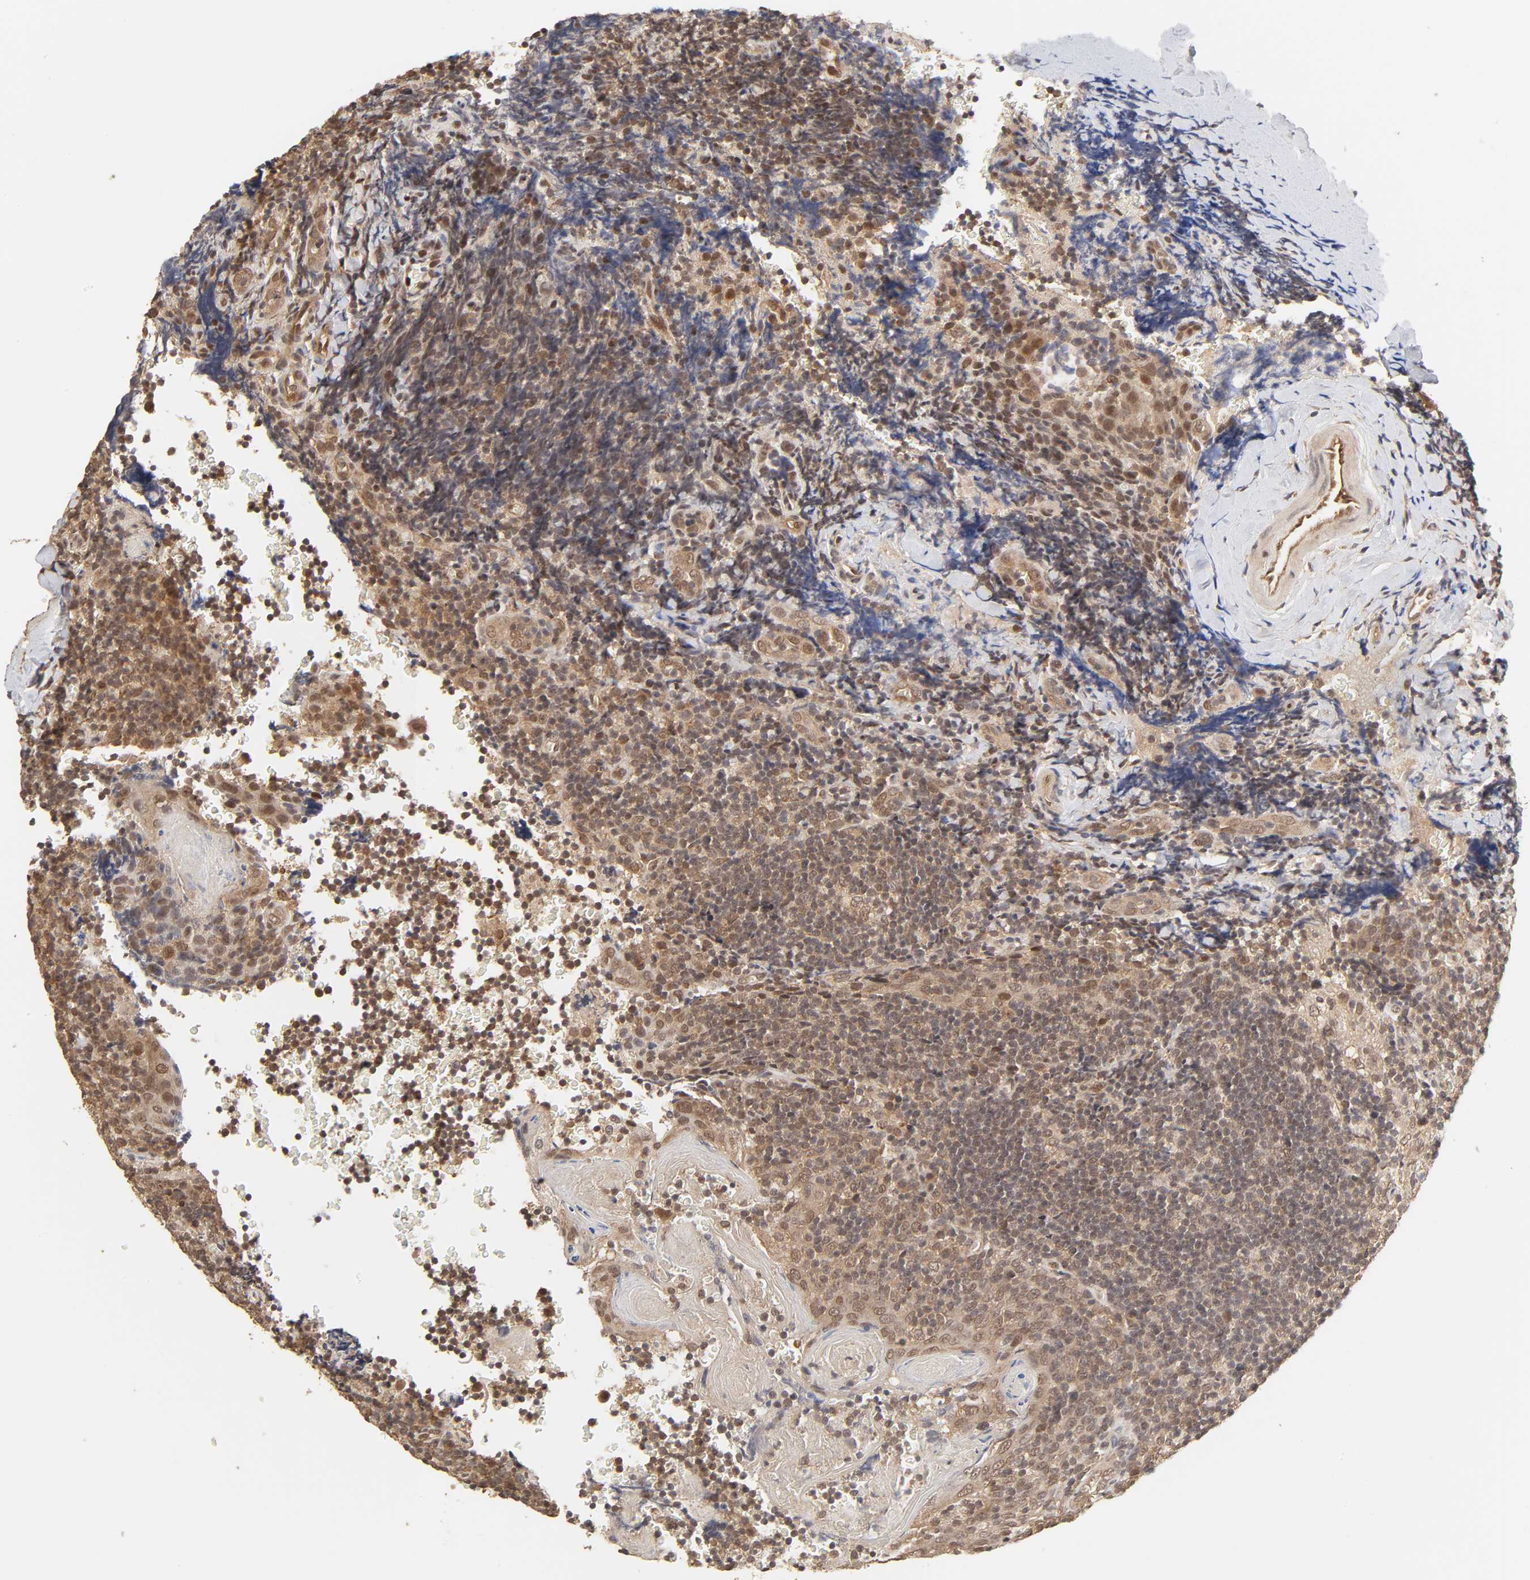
{"staining": {"intensity": "moderate", "quantity": ">75%", "location": "cytoplasmic/membranous"}, "tissue": "tonsil", "cell_type": "Germinal center cells", "image_type": "normal", "snomed": [{"axis": "morphology", "description": "Normal tissue, NOS"}, {"axis": "topography", "description": "Tonsil"}], "caption": "Immunohistochemistry of normal tonsil reveals medium levels of moderate cytoplasmic/membranous staining in about >75% of germinal center cells. The protein of interest is stained brown, and the nuclei are stained in blue (DAB IHC with brightfield microscopy, high magnification).", "gene": "MAPK1", "patient": {"sex": "male", "age": 20}}